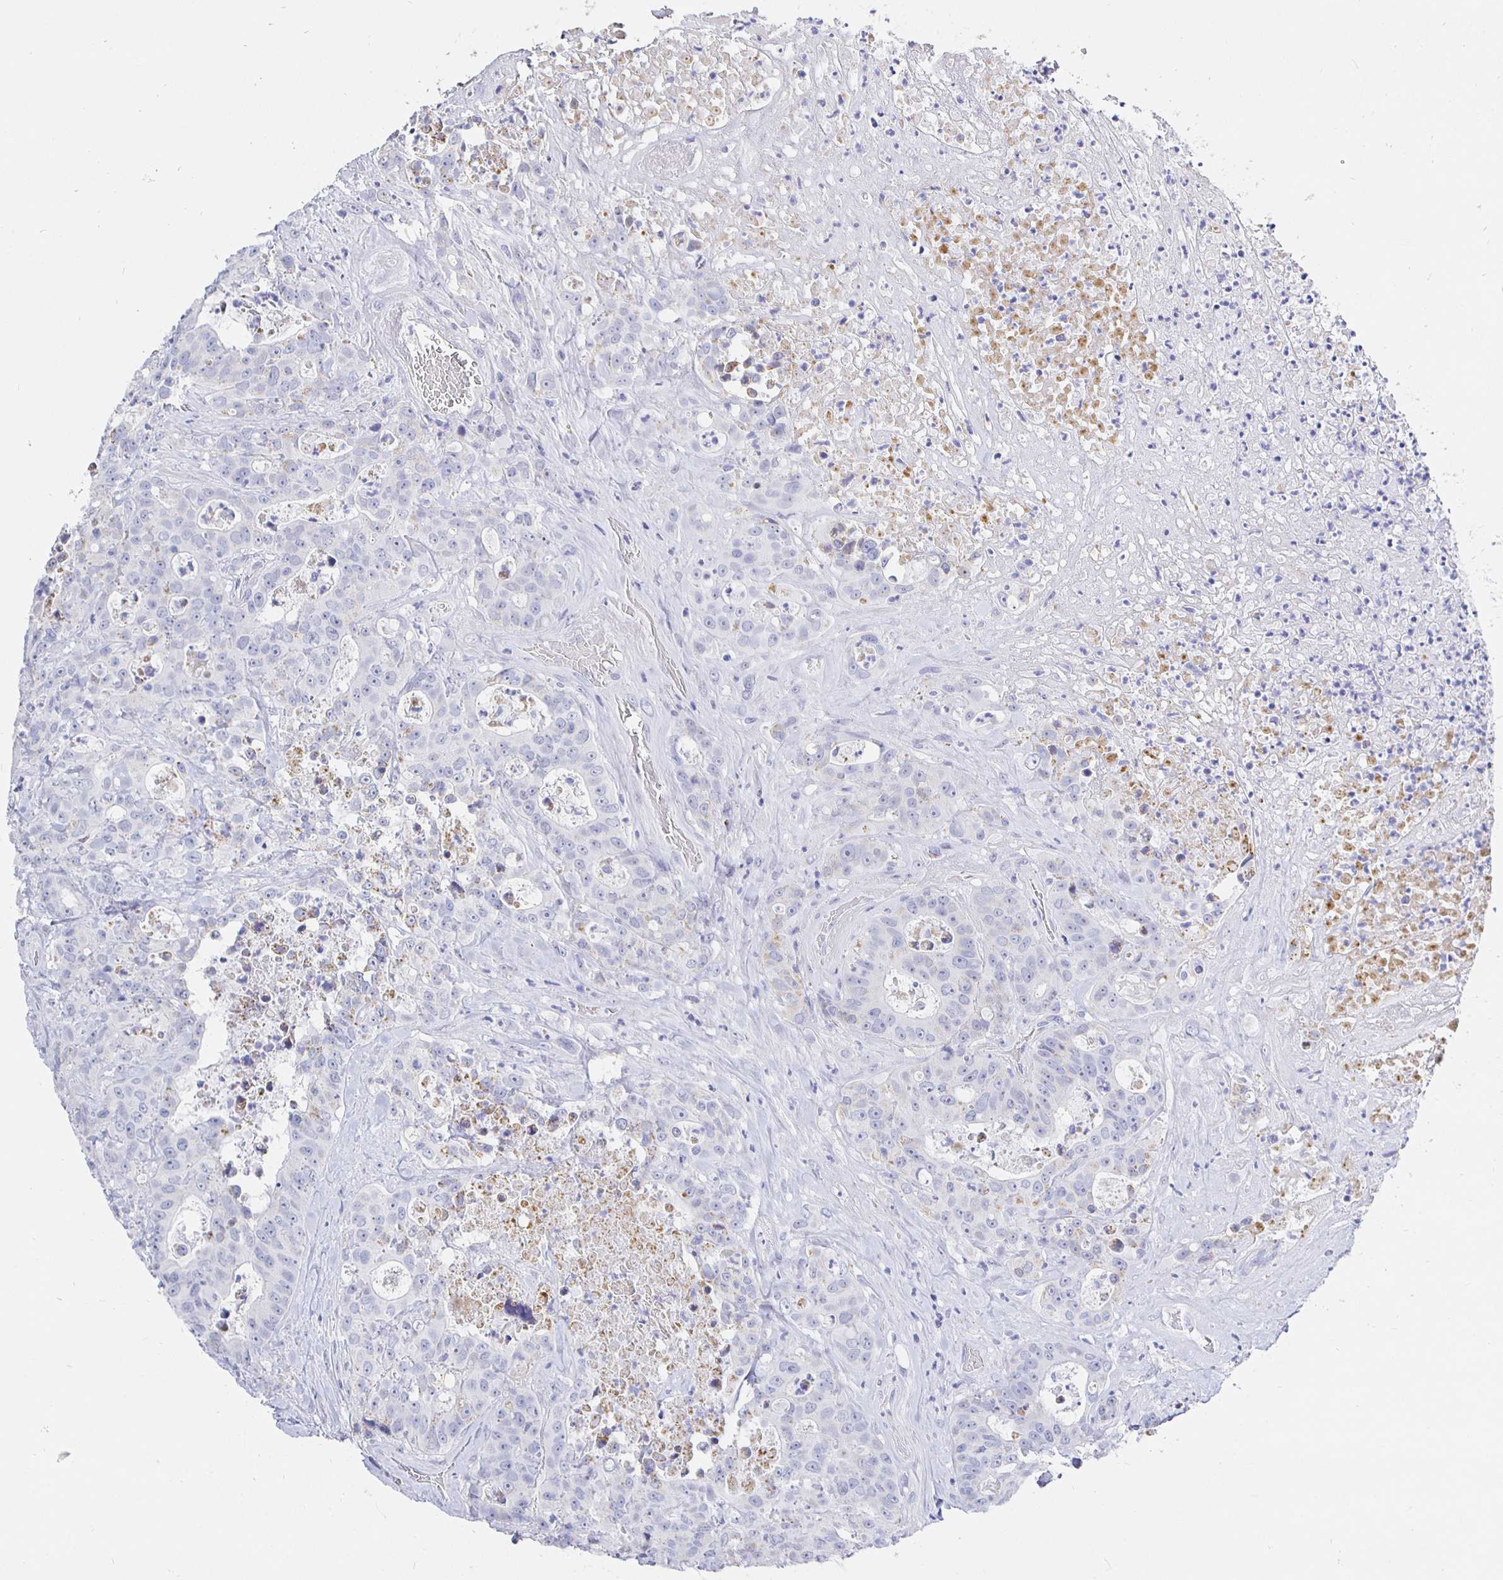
{"staining": {"intensity": "negative", "quantity": "none", "location": "none"}, "tissue": "colorectal cancer", "cell_type": "Tumor cells", "image_type": "cancer", "snomed": [{"axis": "morphology", "description": "Adenocarcinoma, NOS"}, {"axis": "topography", "description": "Rectum"}], "caption": "Photomicrograph shows no protein expression in tumor cells of colorectal cancer tissue.", "gene": "CR2", "patient": {"sex": "female", "age": 62}}